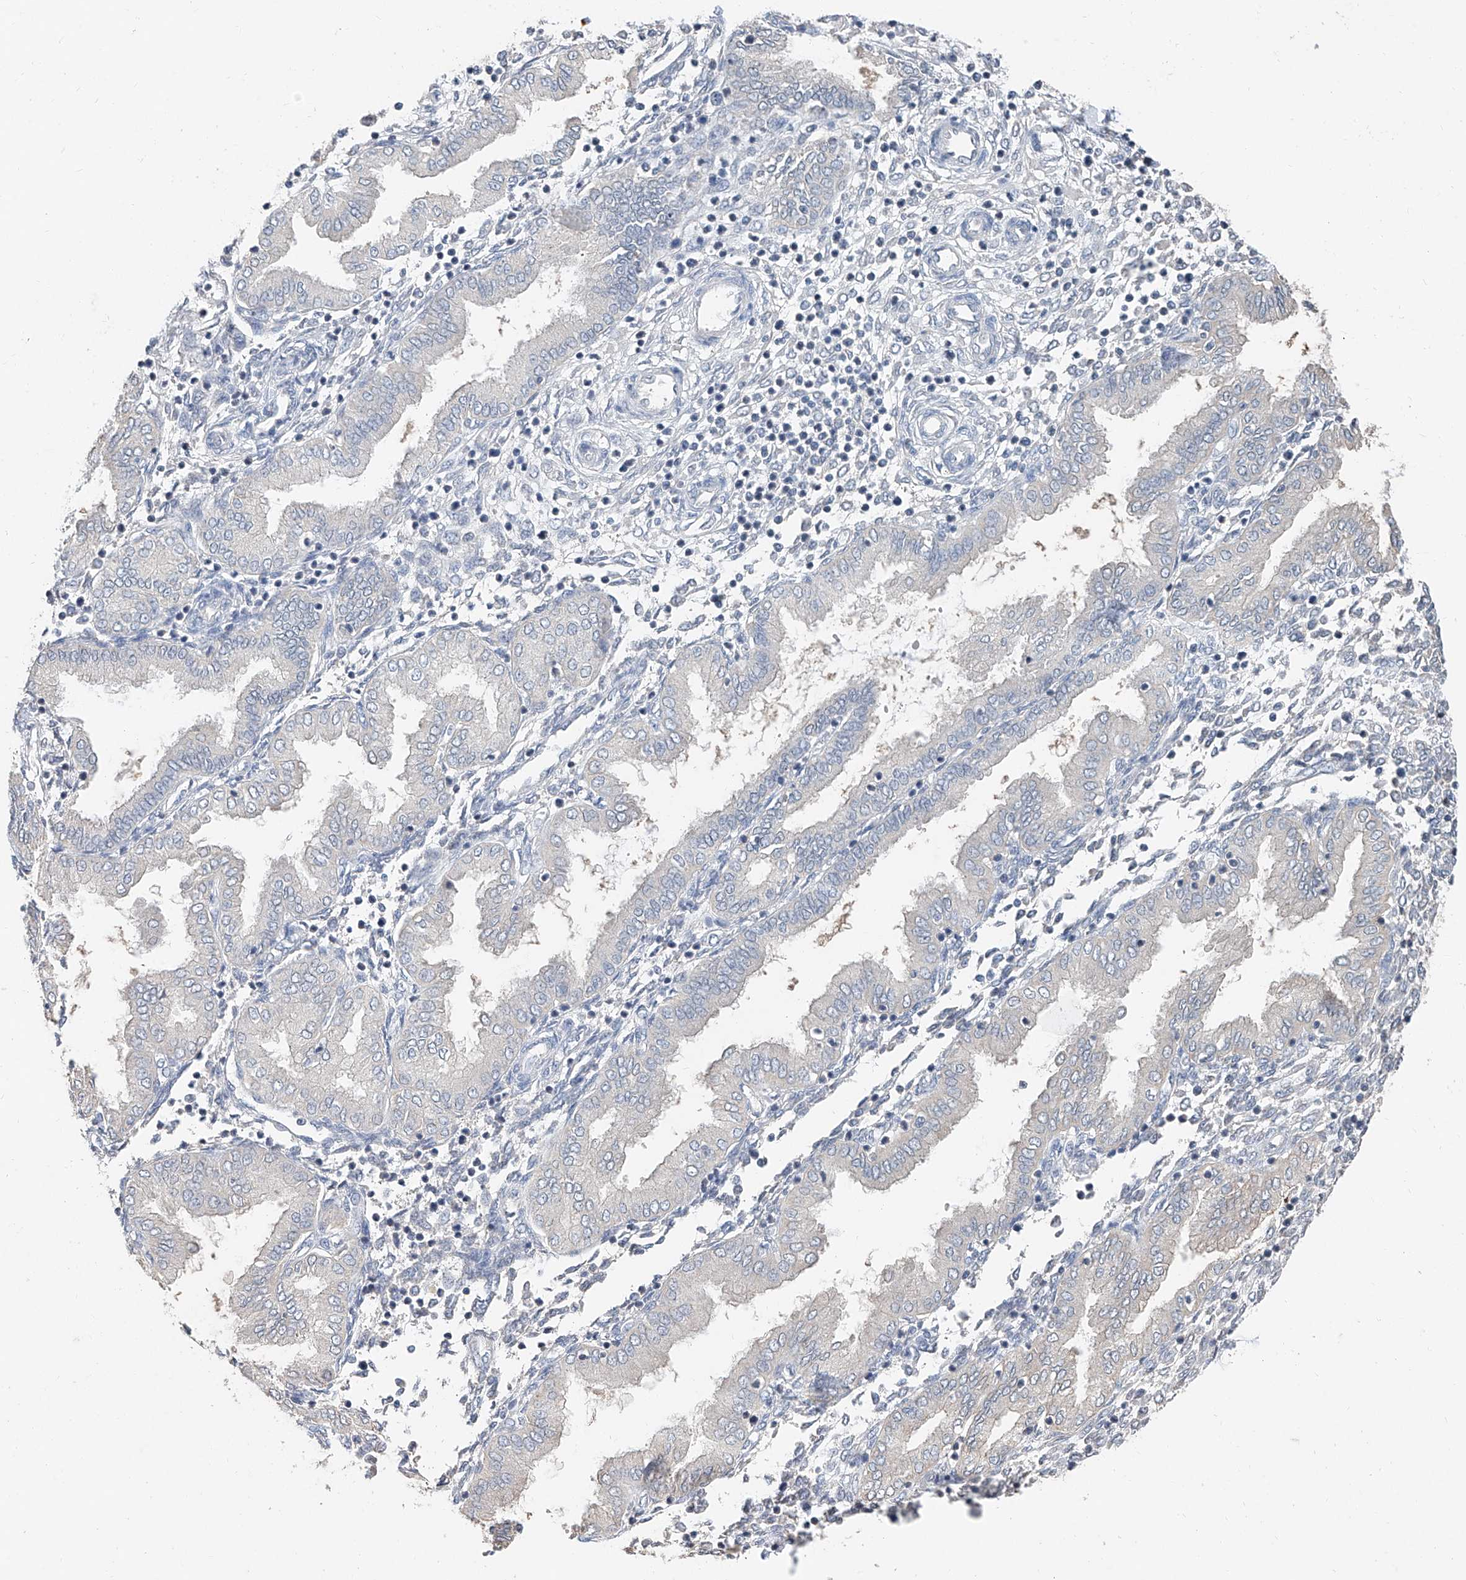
{"staining": {"intensity": "negative", "quantity": "none", "location": "none"}, "tissue": "endometrium", "cell_type": "Cells in endometrial stroma", "image_type": "normal", "snomed": [{"axis": "morphology", "description": "Normal tissue, NOS"}, {"axis": "topography", "description": "Endometrium"}], "caption": "An image of endometrium stained for a protein demonstrates no brown staining in cells in endometrial stroma. (DAB immunohistochemistry, high magnification).", "gene": "FUCA2", "patient": {"sex": "female", "age": 53}}